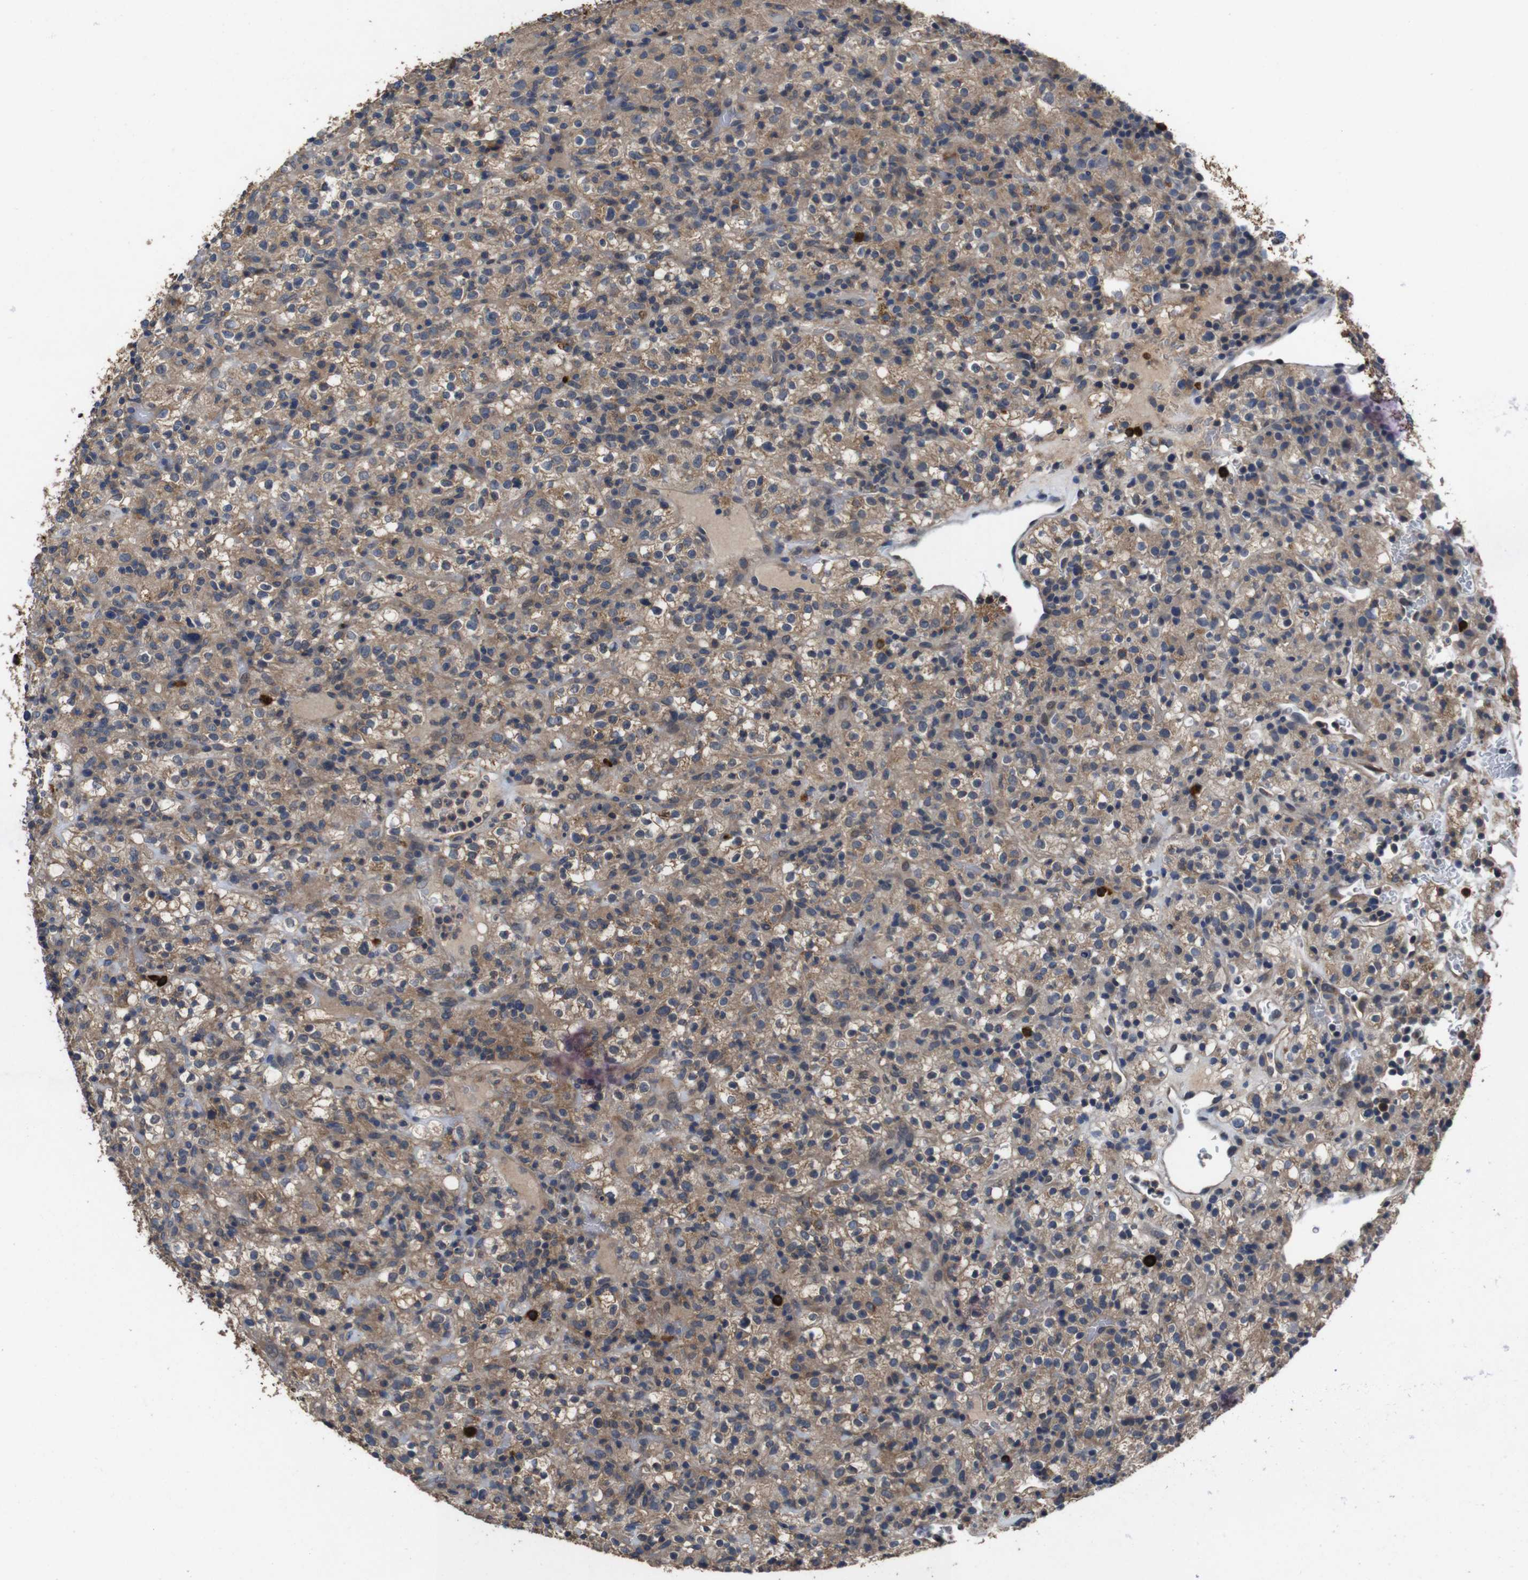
{"staining": {"intensity": "moderate", "quantity": ">75%", "location": "cytoplasmic/membranous"}, "tissue": "renal cancer", "cell_type": "Tumor cells", "image_type": "cancer", "snomed": [{"axis": "morphology", "description": "Normal tissue, NOS"}, {"axis": "morphology", "description": "Adenocarcinoma, NOS"}, {"axis": "topography", "description": "Kidney"}], "caption": "Protein expression analysis of renal cancer reveals moderate cytoplasmic/membranous expression in about >75% of tumor cells.", "gene": "GLIPR1", "patient": {"sex": "female", "age": 72}}